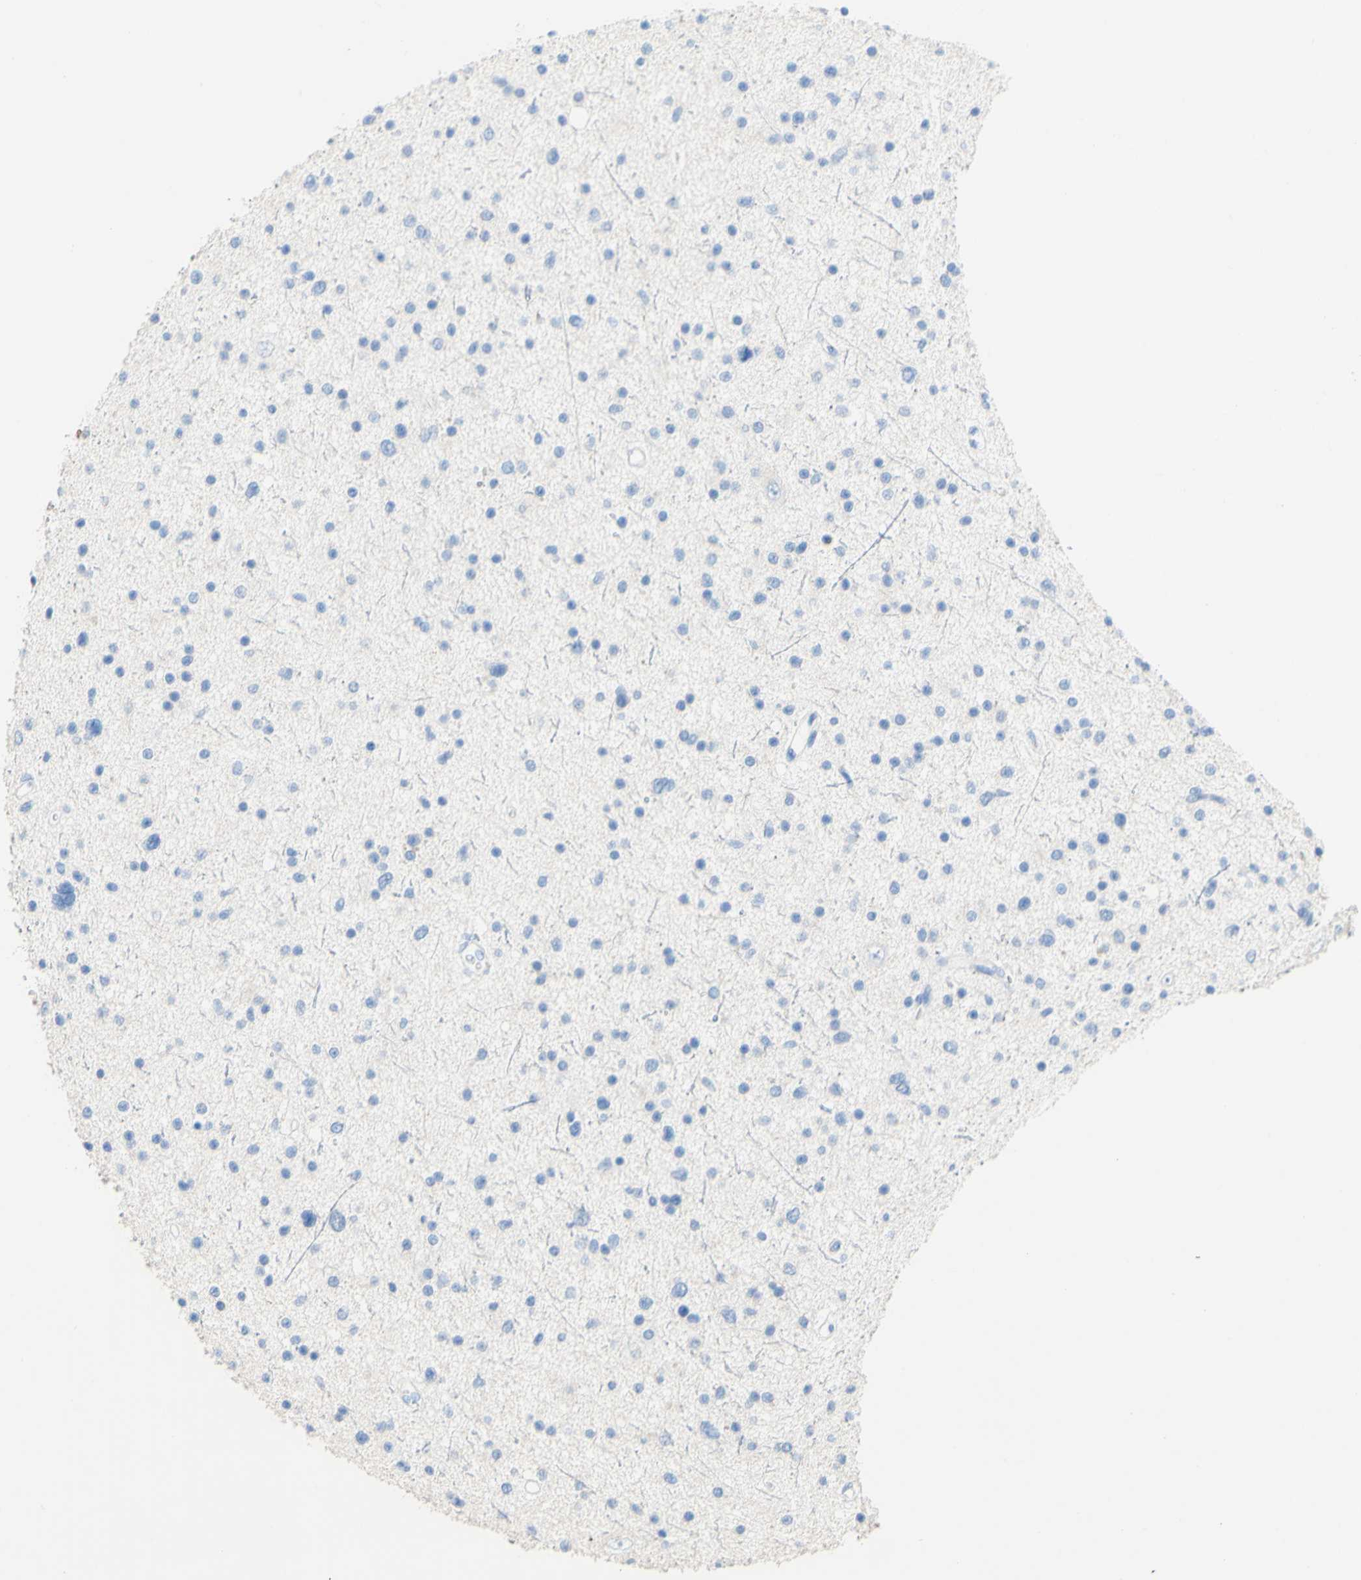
{"staining": {"intensity": "negative", "quantity": "none", "location": "none"}, "tissue": "glioma", "cell_type": "Tumor cells", "image_type": "cancer", "snomed": [{"axis": "morphology", "description": "Glioma, malignant, Low grade"}, {"axis": "topography", "description": "Brain"}], "caption": "High power microscopy micrograph of an immunohistochemistry (IHC) image of malignant low-grade glioma, revealing no significant expression in tumor cells.", "gene": "DSC2", "patient": {"sex": "female", "age": 37}}